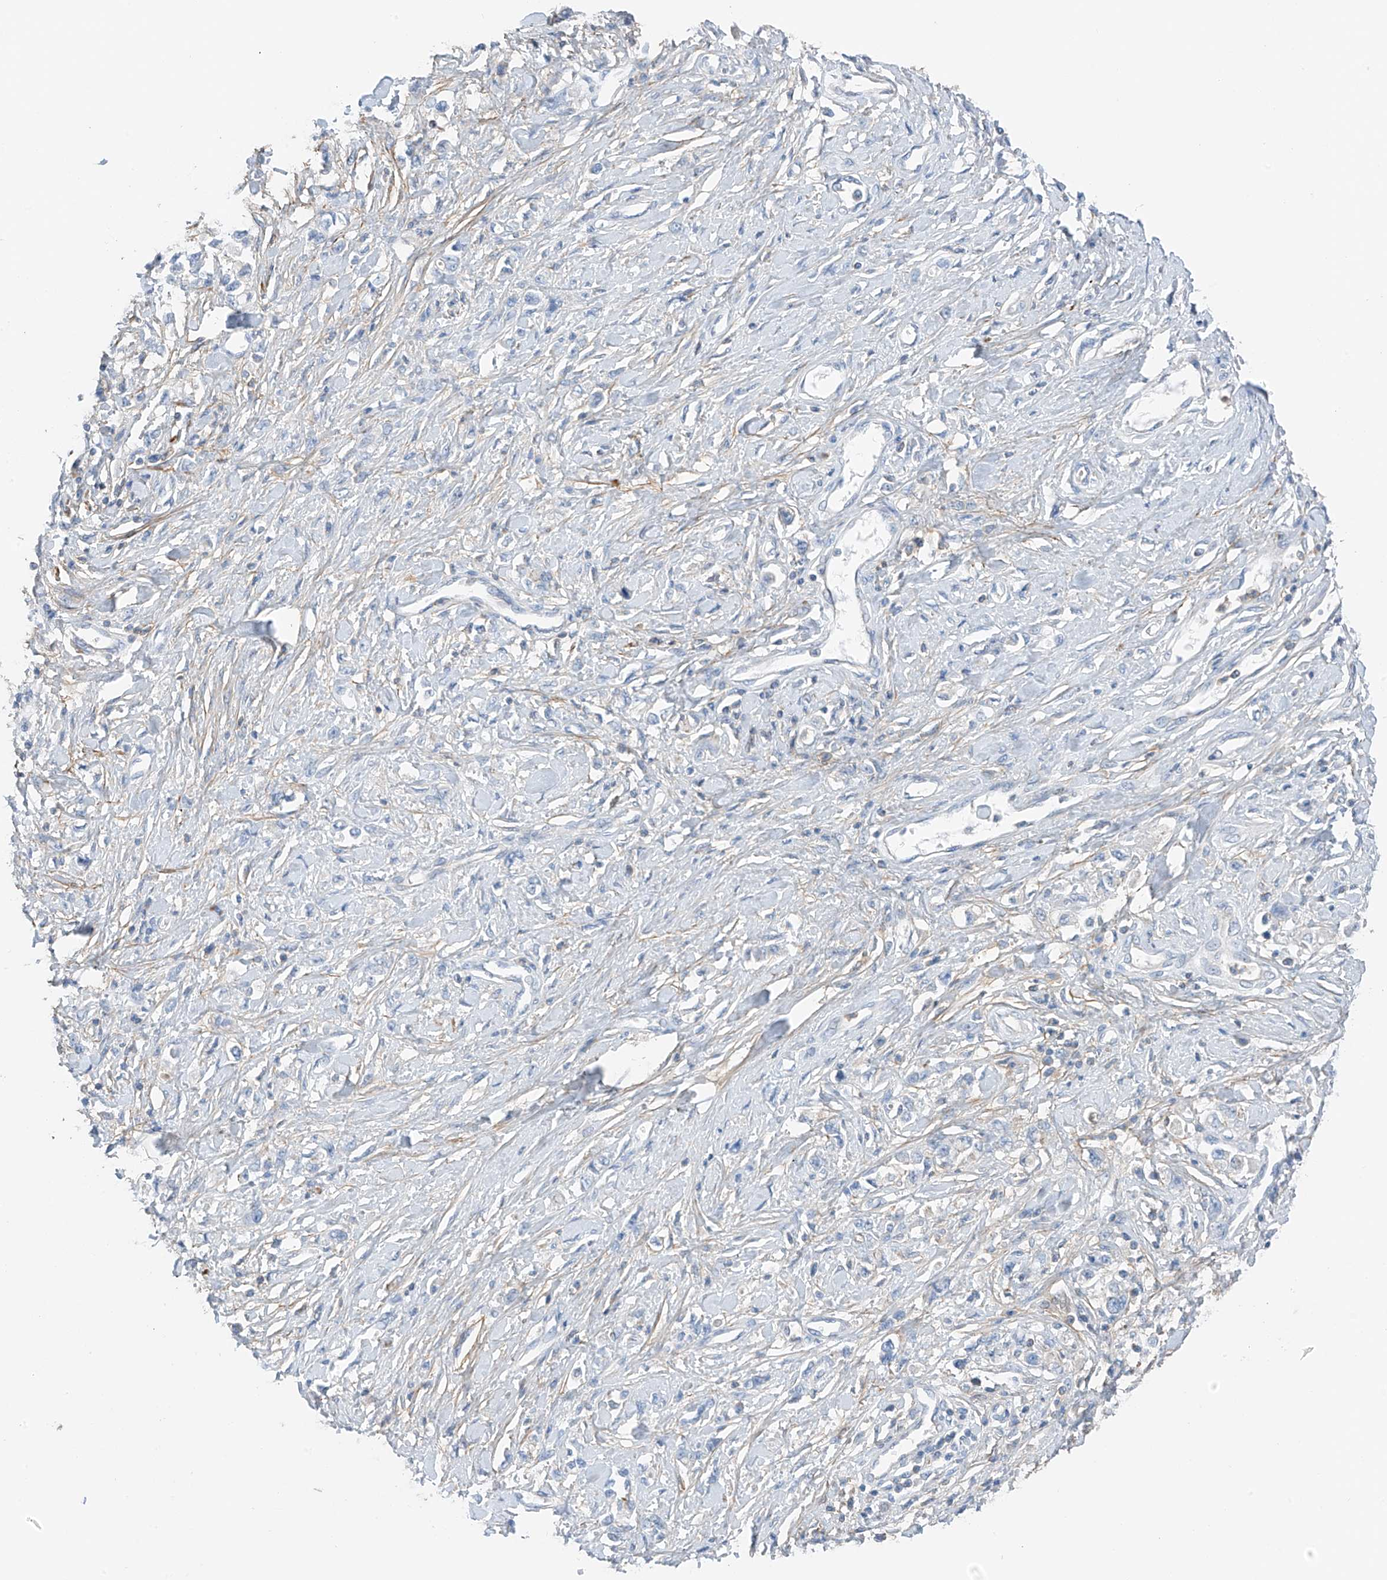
{"staining": {"intensity": "negative", "quantity": "none", "location": "none"}, "tissue": "stomach cancer", "cell_type": "Tumor cells", "image_type": "cancer", "snomed": [{"axis": "morphology", "description": "Adenocarcinoma, NOS"}, {"axis": "topography", "description": "Stomach"}], "caption": "The histopathology image shows no significant staining in tumor cells of stomach cancer. (DAB immunohistochemistry with hematoxylin counter stain).", "gene": "NALCN", "patient": {"sex": "female", "age": 76}}